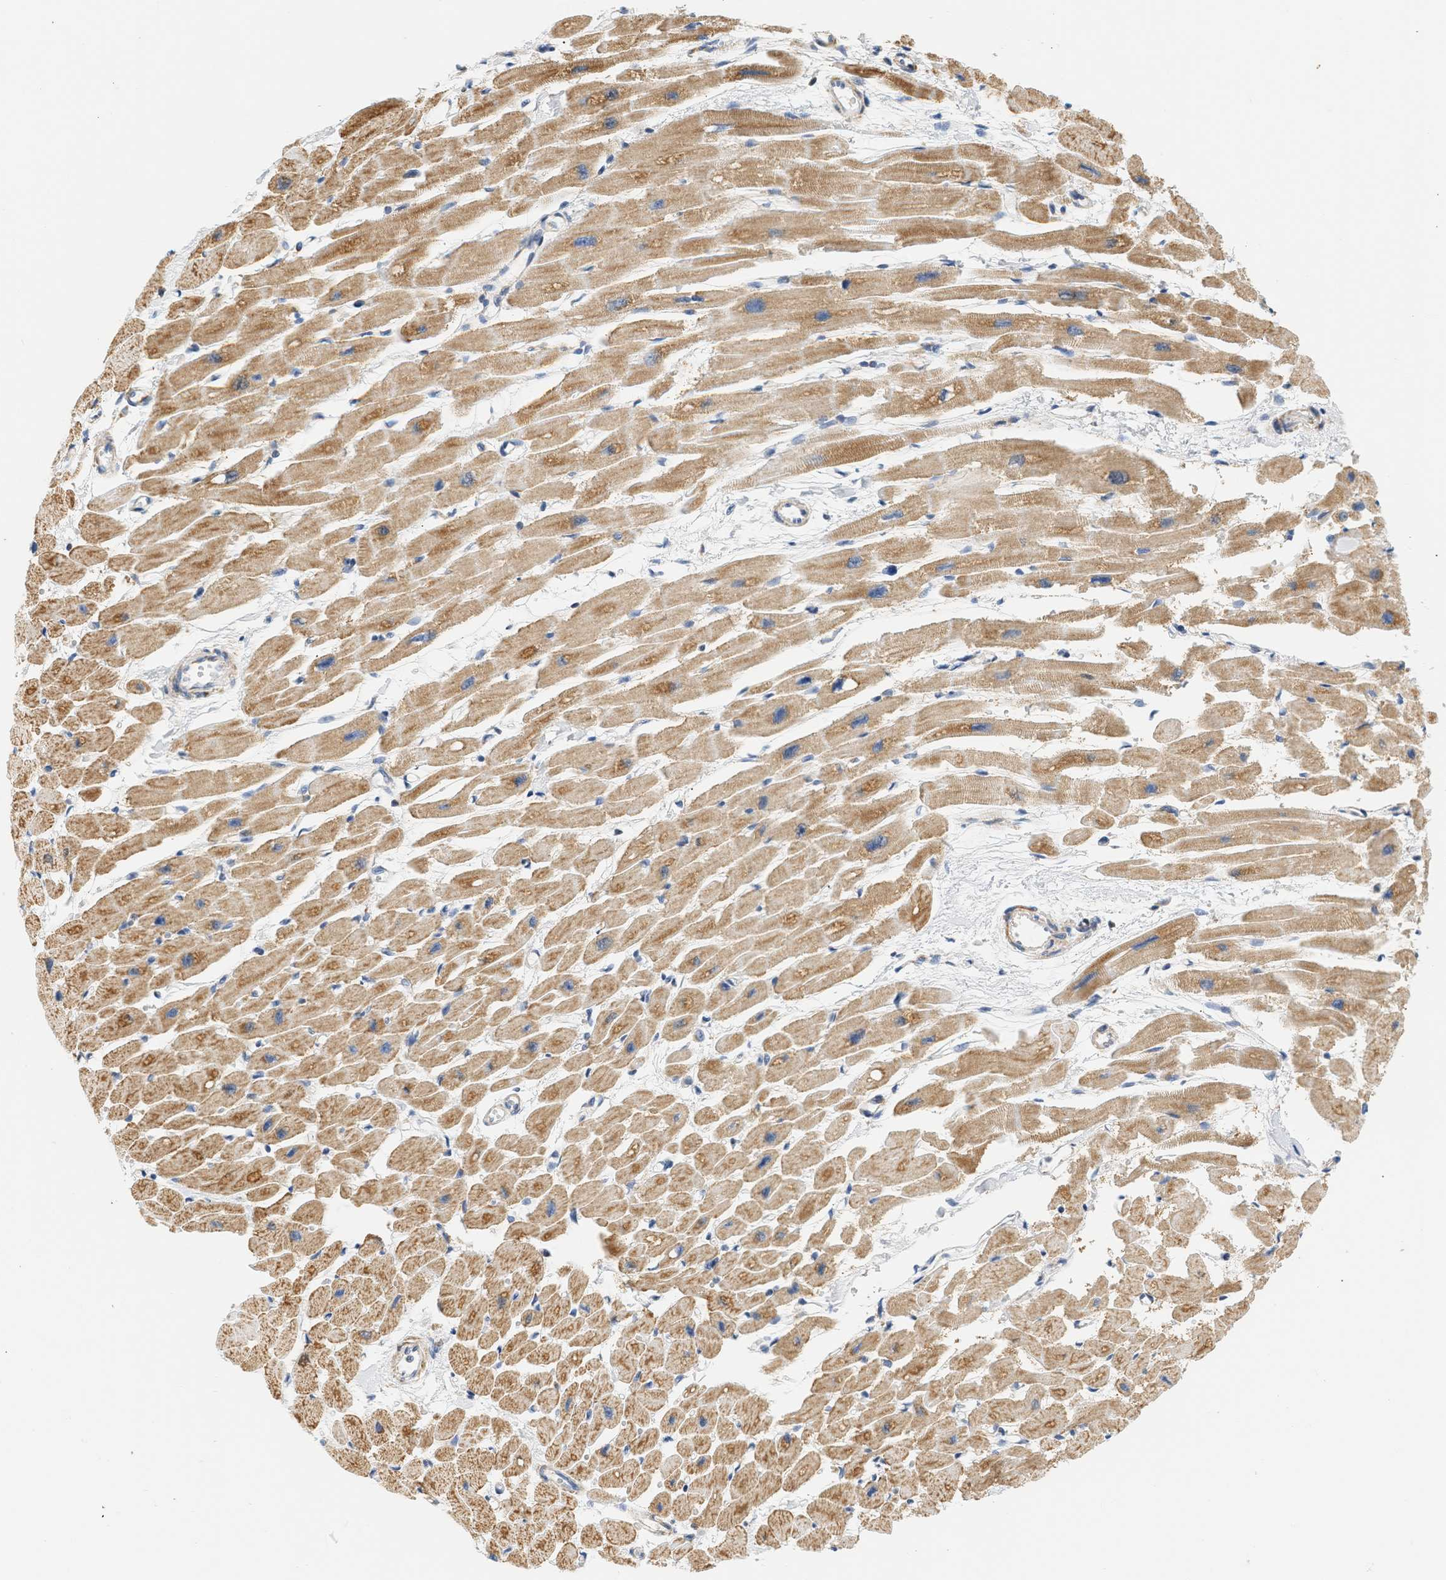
{"staining": {"intensity": "moderate", "quantity": ">75%", "location": "cytoplasmic/membranous"}, "tissue": "heart muscle", "cell_type": "Cardiomyocytes", "image_type": "normal", "snomed": [{"axis": "morphology", "description": "Normal tissue, NOS"}, {"axis": "topography", "description": "Heart"}], "caption": "The image exhibits staining of benign heart muscle, revealing moderate cytoplasmic/membranous protein positivity (brown color) within cardiomyocytes. Immunohistochemistry stains the protein in brown and the nuclei are stained blue.", "gene": "GRPEL2", "patient": {"sex": "female", "age": 54}}